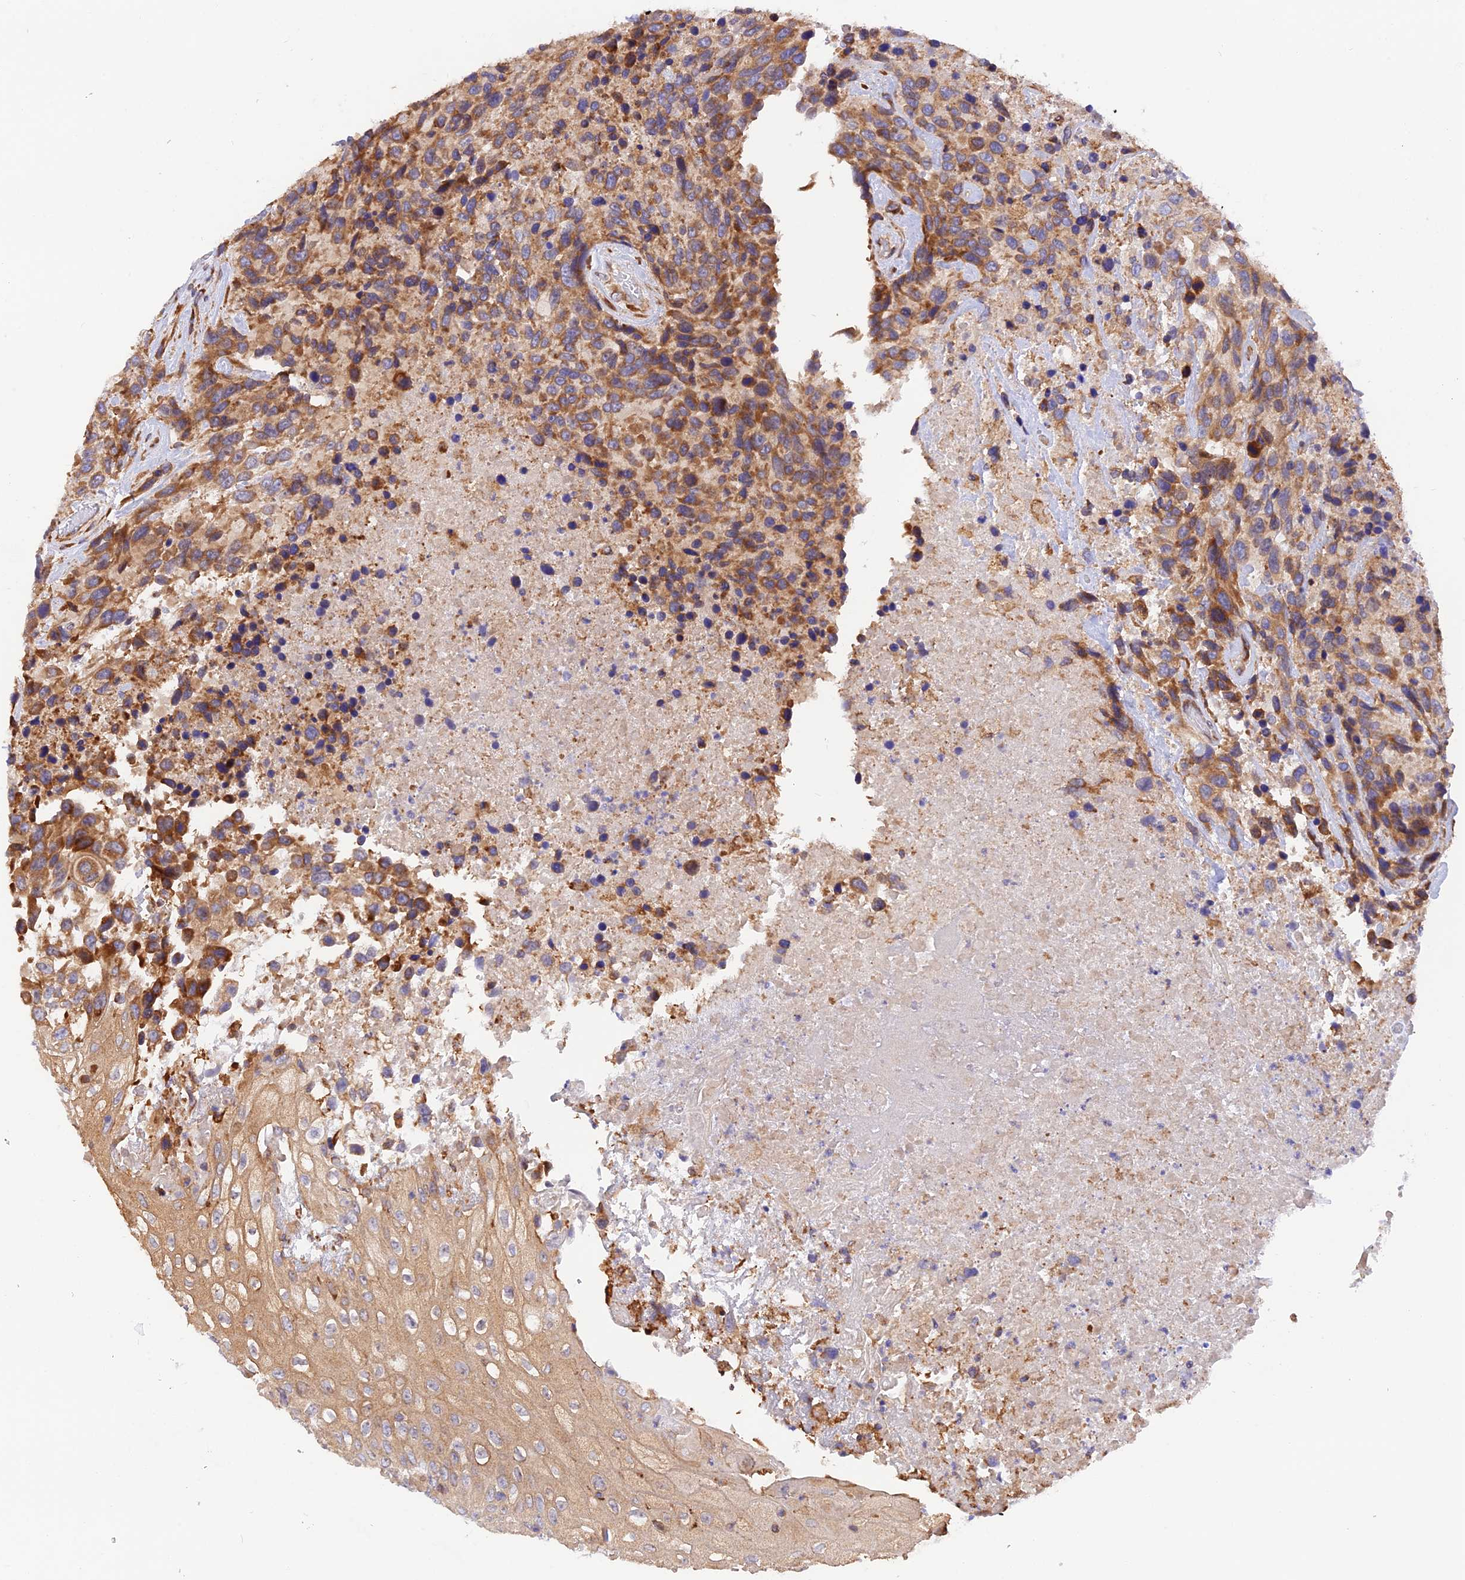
{"staining": {"intensity": "moderate", "quantity": ">75%", "location": "cytoplasmic/membranous"}, "tissue": "urothelial cancer", "cell_type": "Tumor cells", "image_type": "cancer", "snomed": [{"axis": "morphology", "description": "Urothelial carcinoma, High grade"}, {"axis": "topography", "description": "Urinary bladder"}], "caption": "Brown immunohistochemical staining in human urothelial cancer displays moderate cytoplasmic/membranous staining in approximately >75% of tumor cells. (Stains: DAB (3,3'-diaminobenzidine) in brown, nuclei in blue, Microscopy: brightfield microscopy at high magnification).", "gene": "RPL5", "patient": {"sex": "female", "age": 70}}